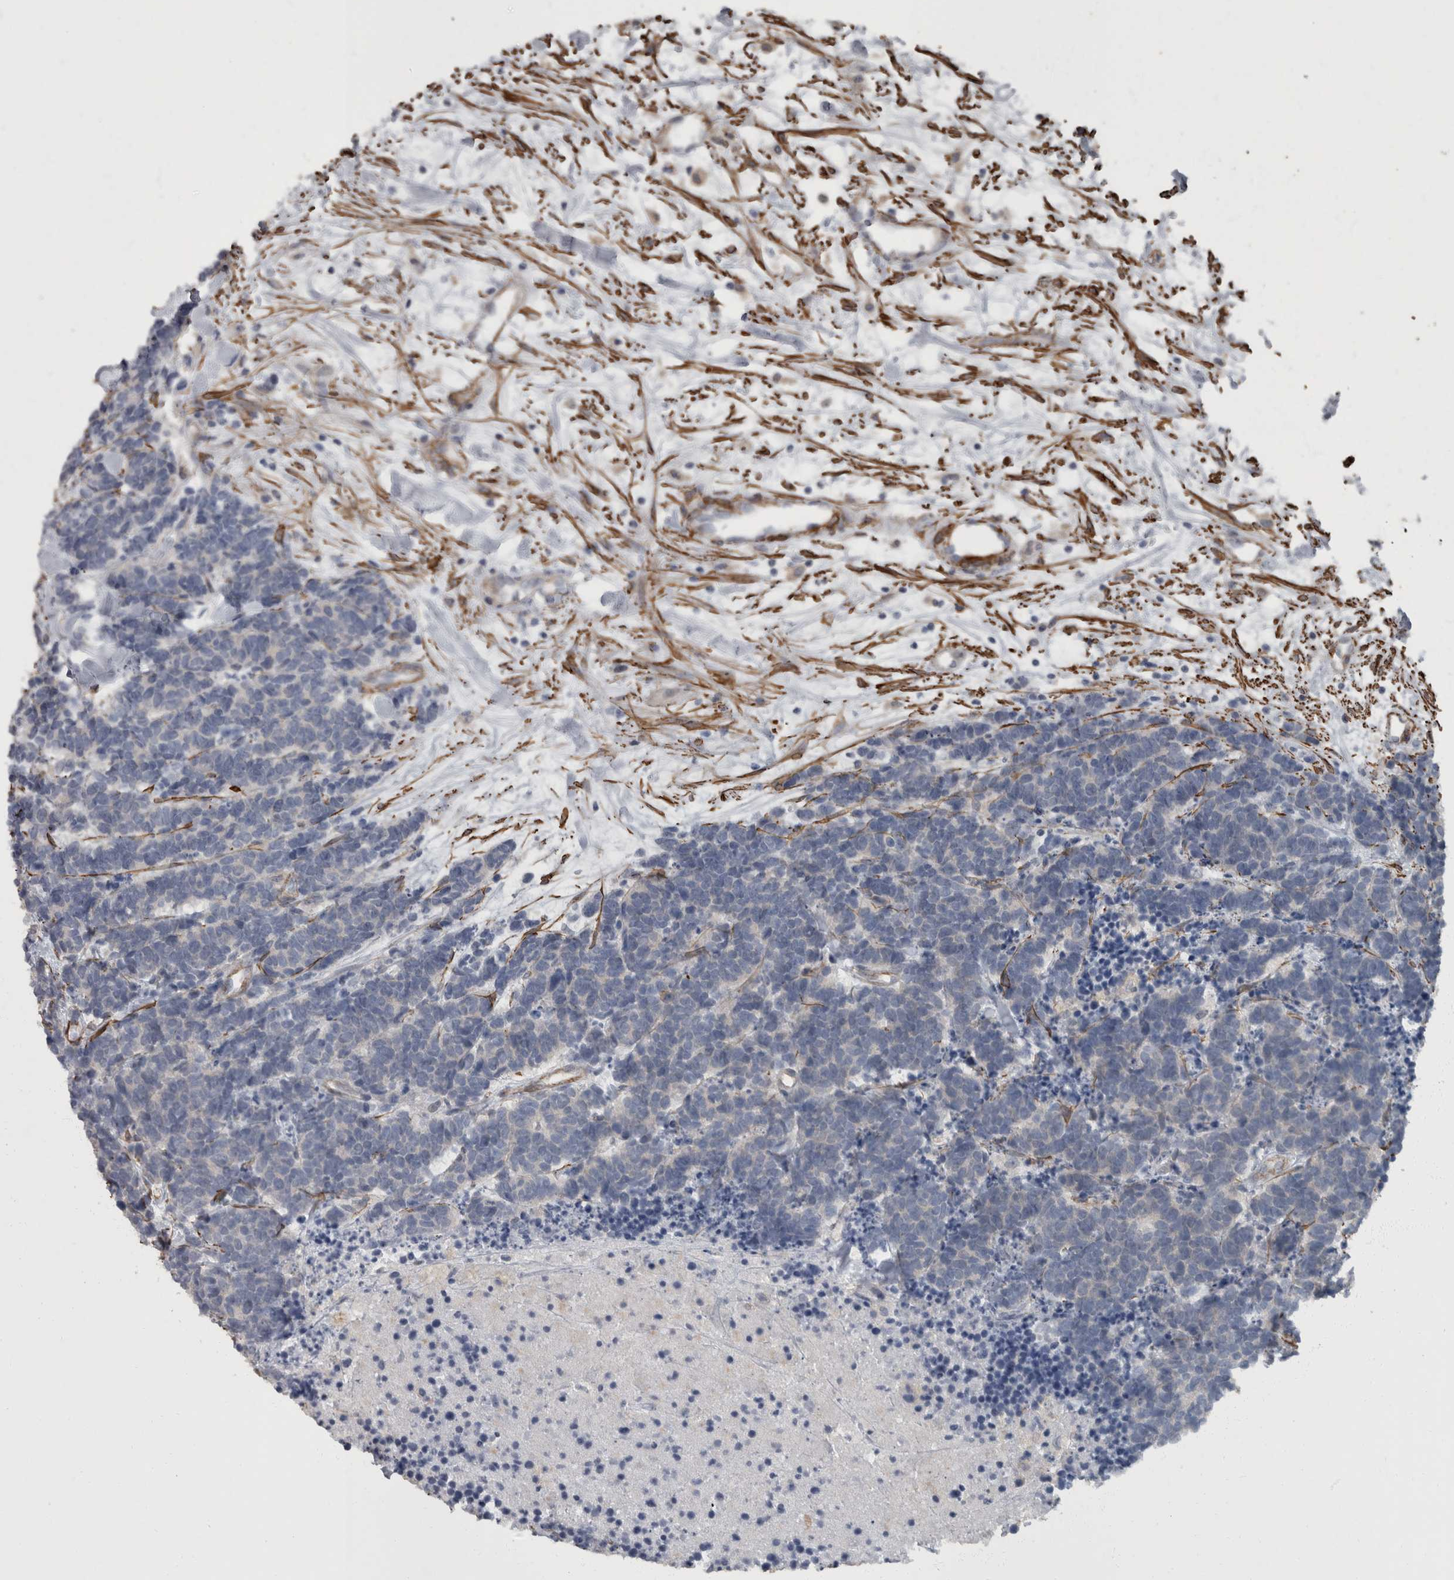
{"staining": {"intensity": "negative", "quantity": "none", "location": "none"}, "tissue": "carcinoid", "cell_type": "Tumor cells", "image_type": "cancer", "snomed": [{"axis": "morphology", "description": "Carcinoma, NOS"}, {"axis": "morphology", "description": "Carcinoid, malignant, NOS"}, {"axis": "topography", "description": "Urinary bladder"}], "caption": "Immunohistochemical staining of carcinoid exhibits no significant positivity in tumor cells.", "gene": "MASTL", "patient": {"sex": "male", "age": 57}}